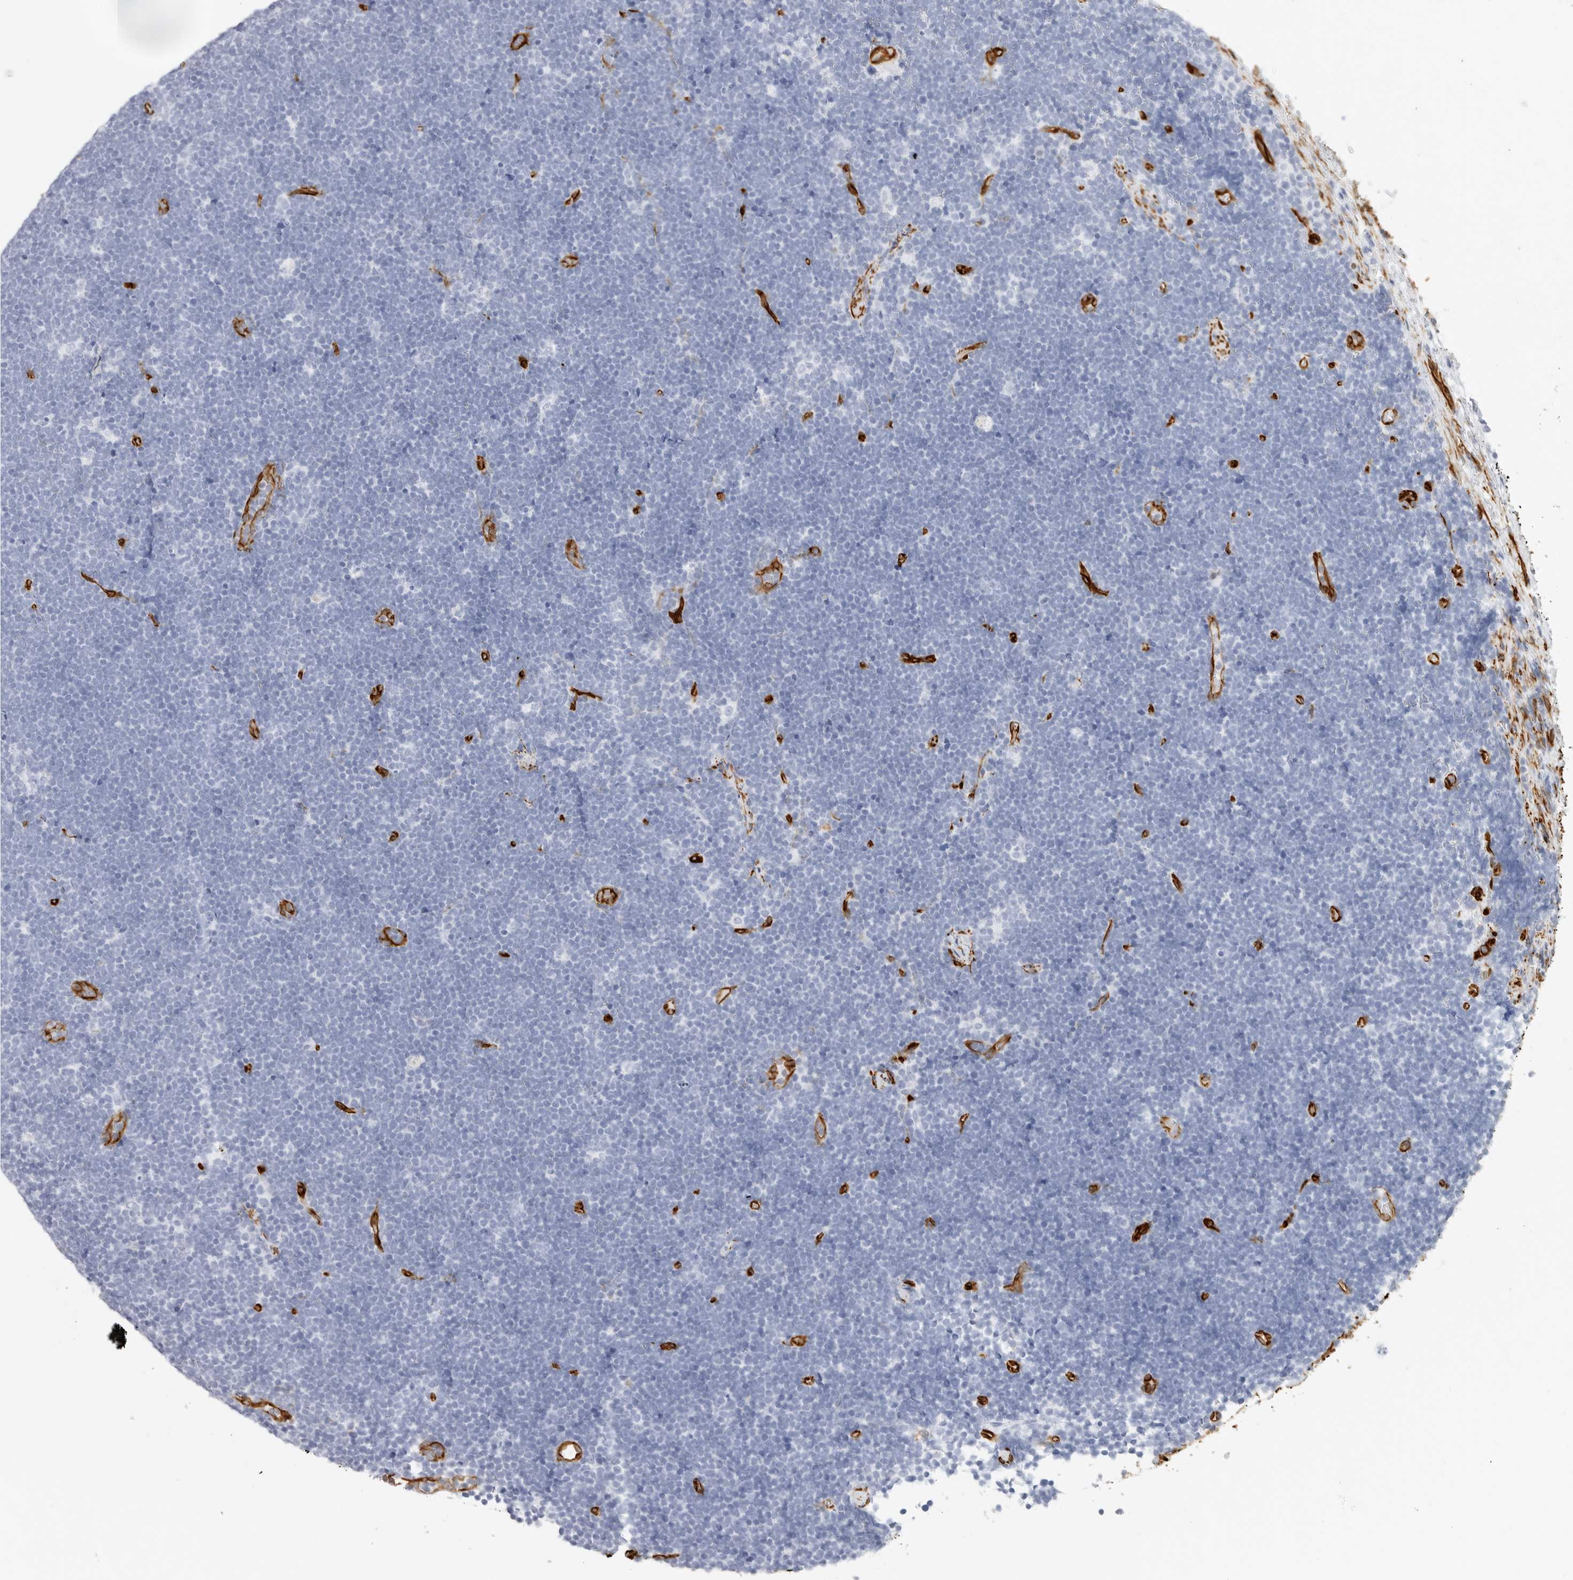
{"staining": {"intensity": "negative", "quantity": "none", "location": "none"}, "tissue": "lymphoma", "cell_type": "Tumor cells", "image_type": "cancer", "snomed": [{"axis": "morphology", "description": "Malignant lymphoma, non-Hodgkin's type, High grade"}, {"axis": "topography", "description": "Lymph node"}], "caption": "Tumor cells show no significant expression in high-grade malignant lymphoma, non-Hodgkin's type. Nuclei are stained in blue.", "gene": "NES", "patient": {"sex": "male", "age": 13}}